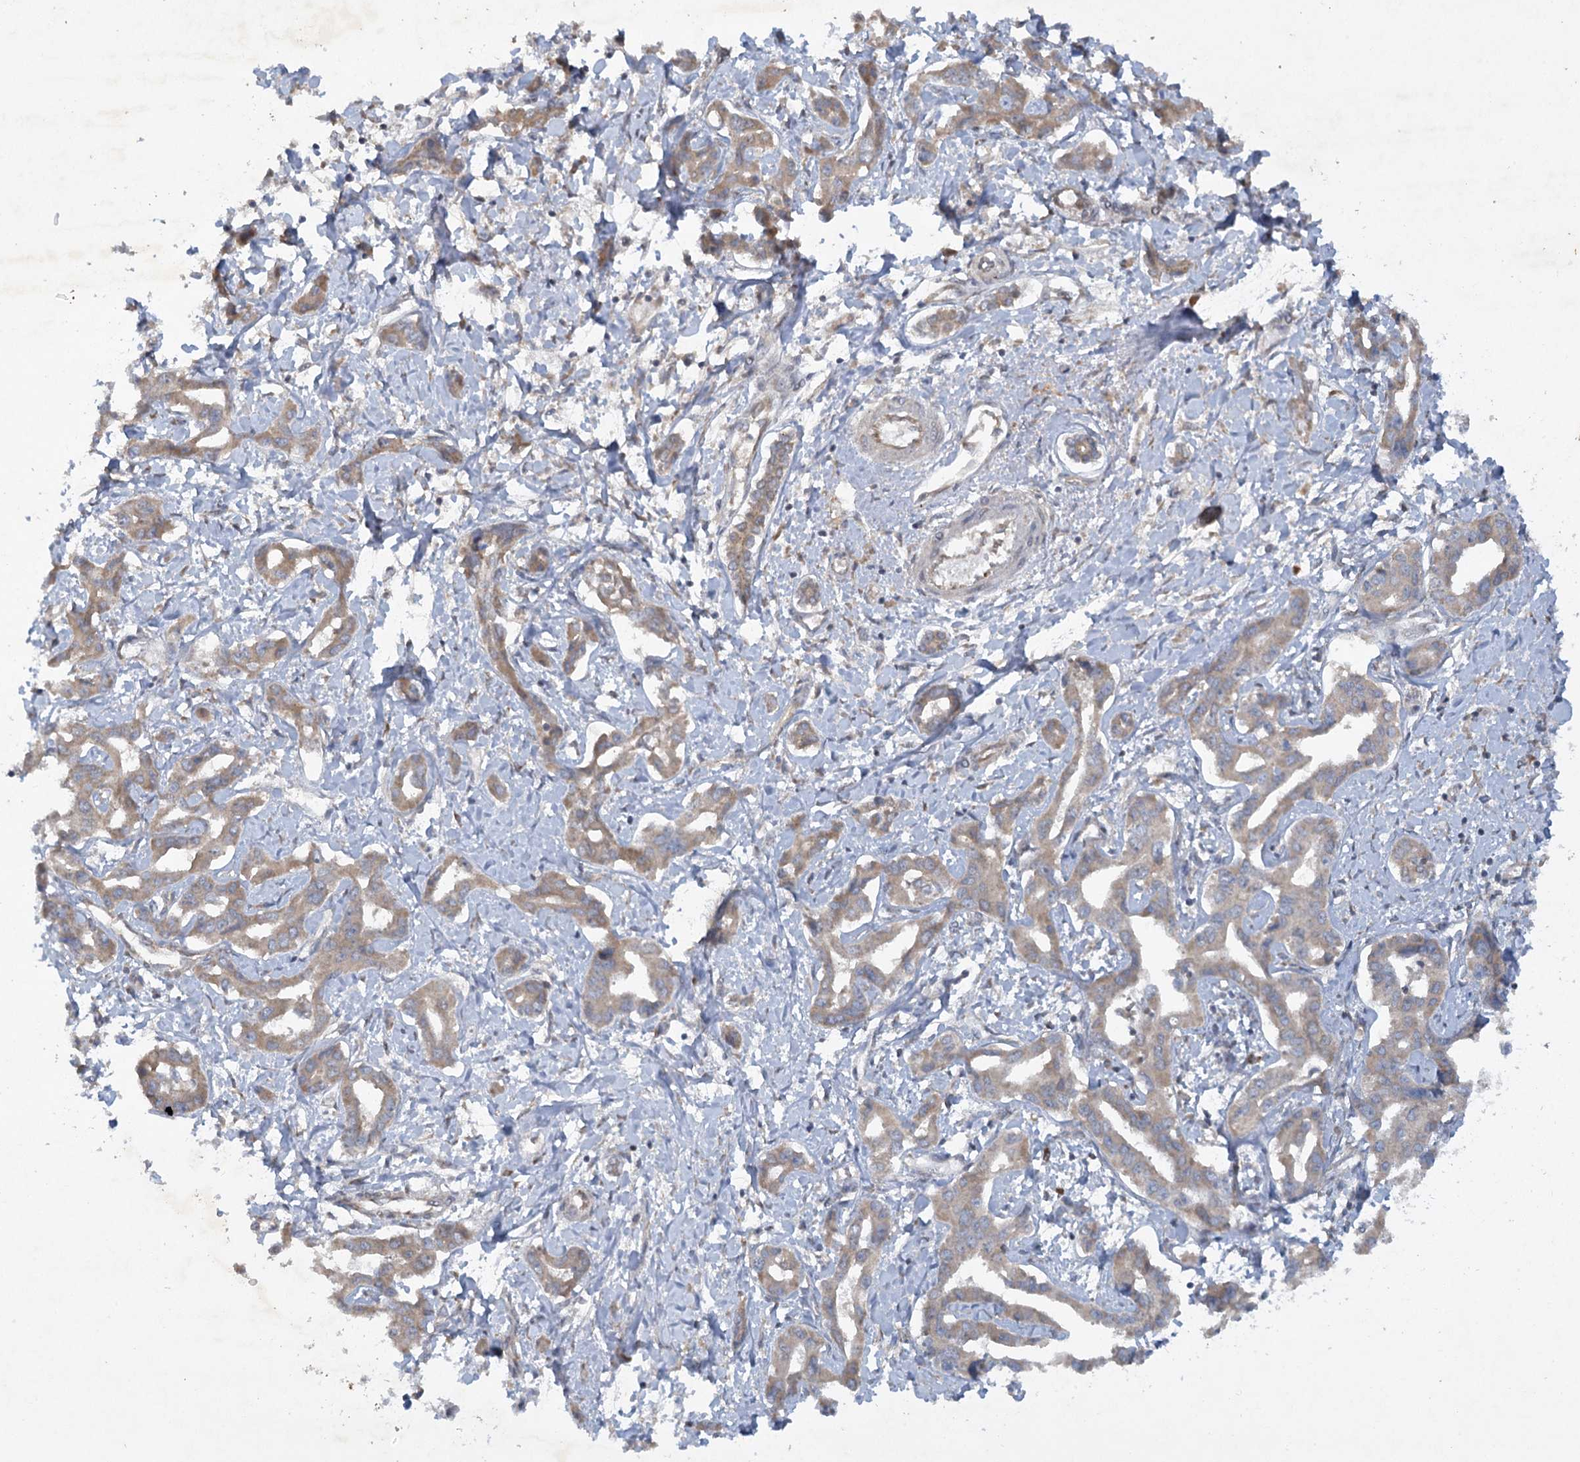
{"staining": {"intensity": "weak", "quantity": ">75%", "location": "cytoplasmic/membranous"}, "tissue": "liver cancer", "cell_type": "Tumor cells", "image_type": "cancer", "snomed": [{"axis": "morphology", "description": "Cholangiocarcinoma"}, {"axis": "topography", "description": "Liver"}], "caption": "This photomicrograph exhibits IHC staining of human cholangiocarcinoma (liver), with low weak cytoplasmic/membranous expression in about >75% of tumor cells.", "gene": "TRAF3IP1", "patient": {"sex": "male", "age": 59}}